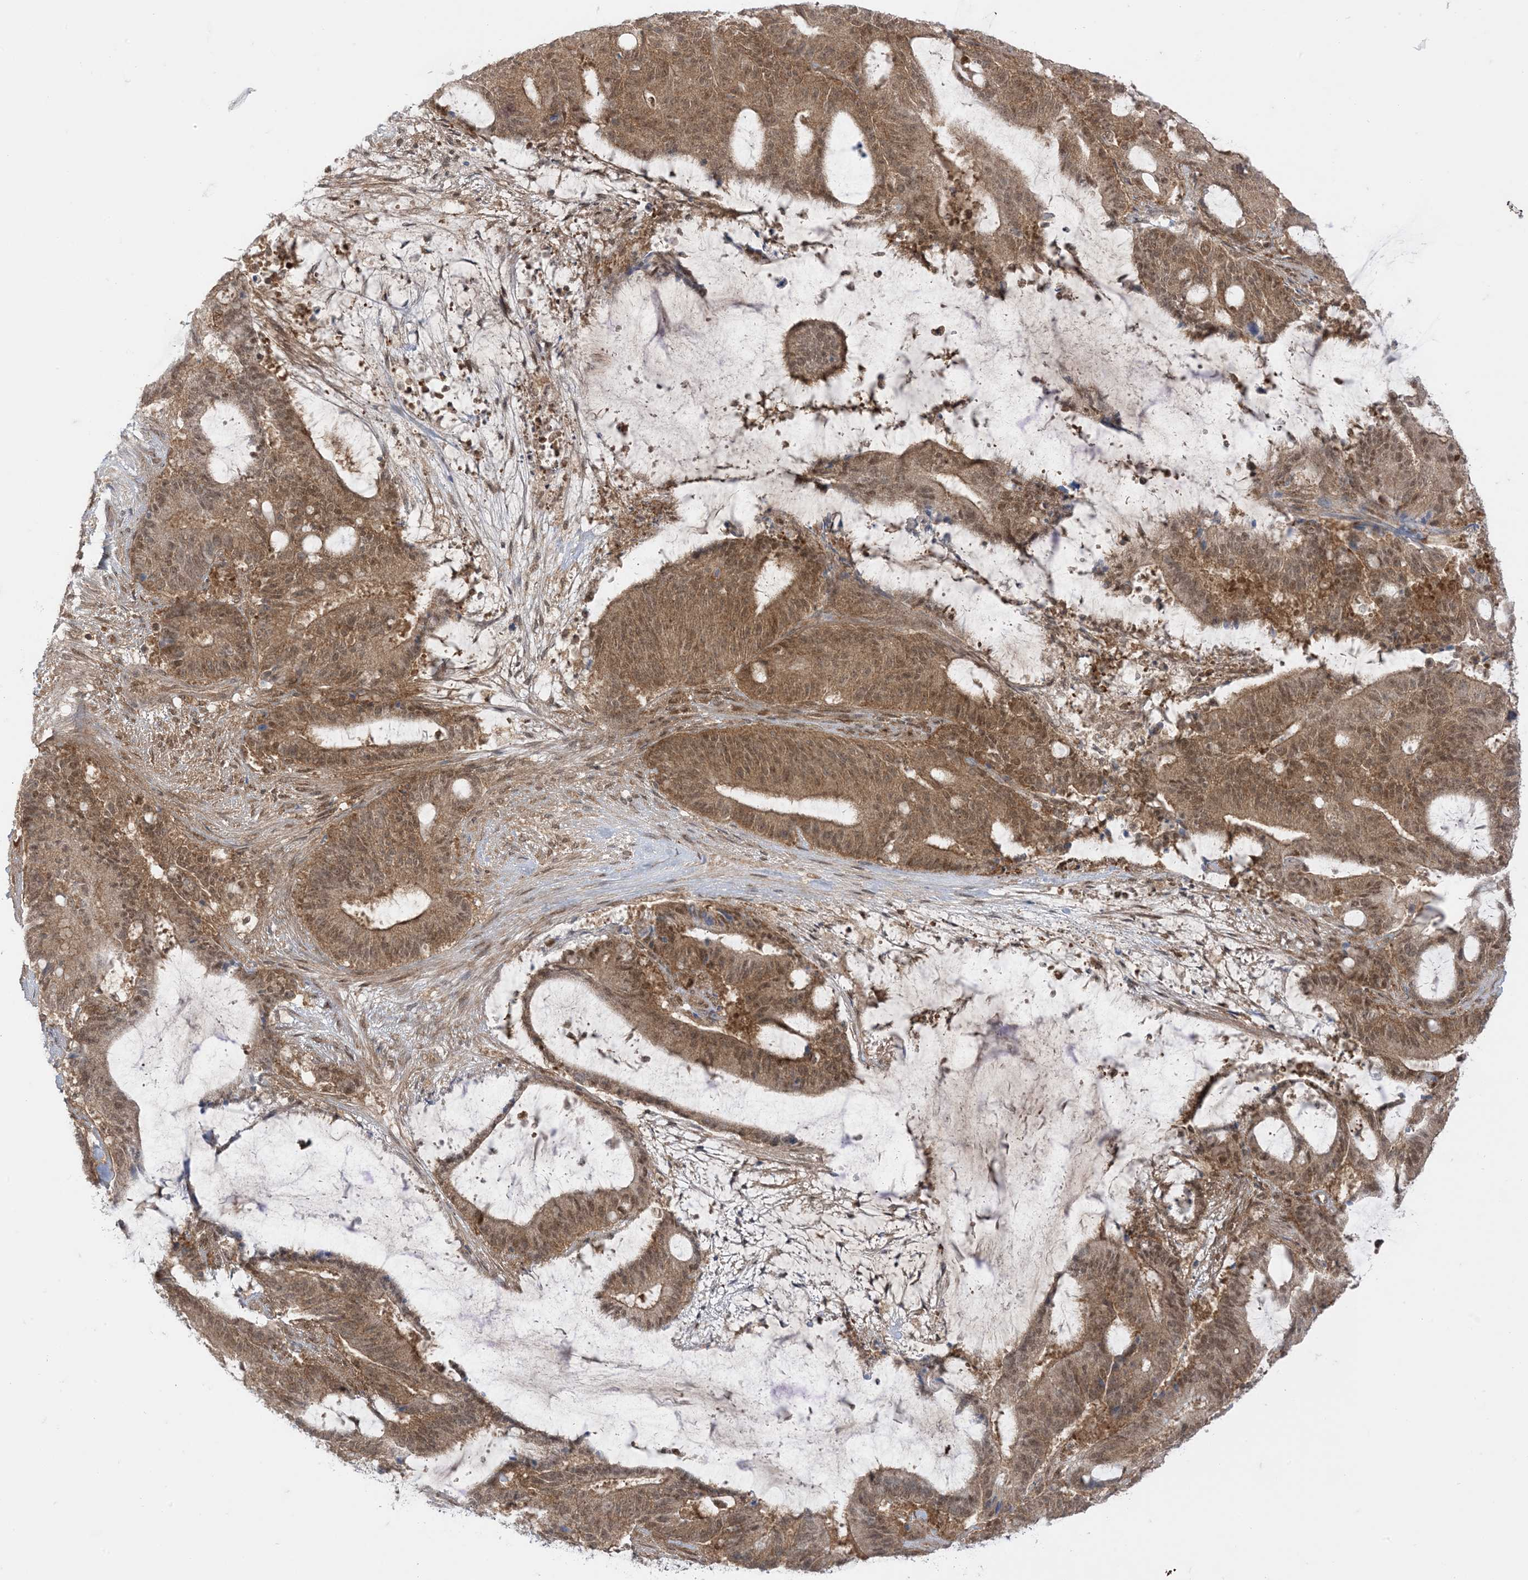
{"staining": {"intensity": "moderate", "quantity": ">75%", "location": "cytoplasmic/membranous,nuclear"}, "tissue": "liver cancer", "cell_type": "Tumor cells", "image_type": "cancer", "snomed": [{"axis": "morphology", "description": "Normal tissue, NOS"}, {"axis": "morphology", "description": "Cholangiocarcinoma"}, {"axis": "topography", "description": "Liver"}, {"axis": "topography", "description": "Peripheral nerve tissue"}], "caption": "Immunohistochemistry (DAB) staining of human liver cancer (cholangiocarcinoma) reveals moderate cytoplasmic/membranous and nuclear protein staining in approximately >75% of tumor cells. The staining is performed using DAB (3,3'-diaminobenzidine) brown chromogen to label protein expression. The nuclei are counter-stained blue using hematoxylin.", "gene": "PTPA", "patient": {"sex": "female", "age": 73}}